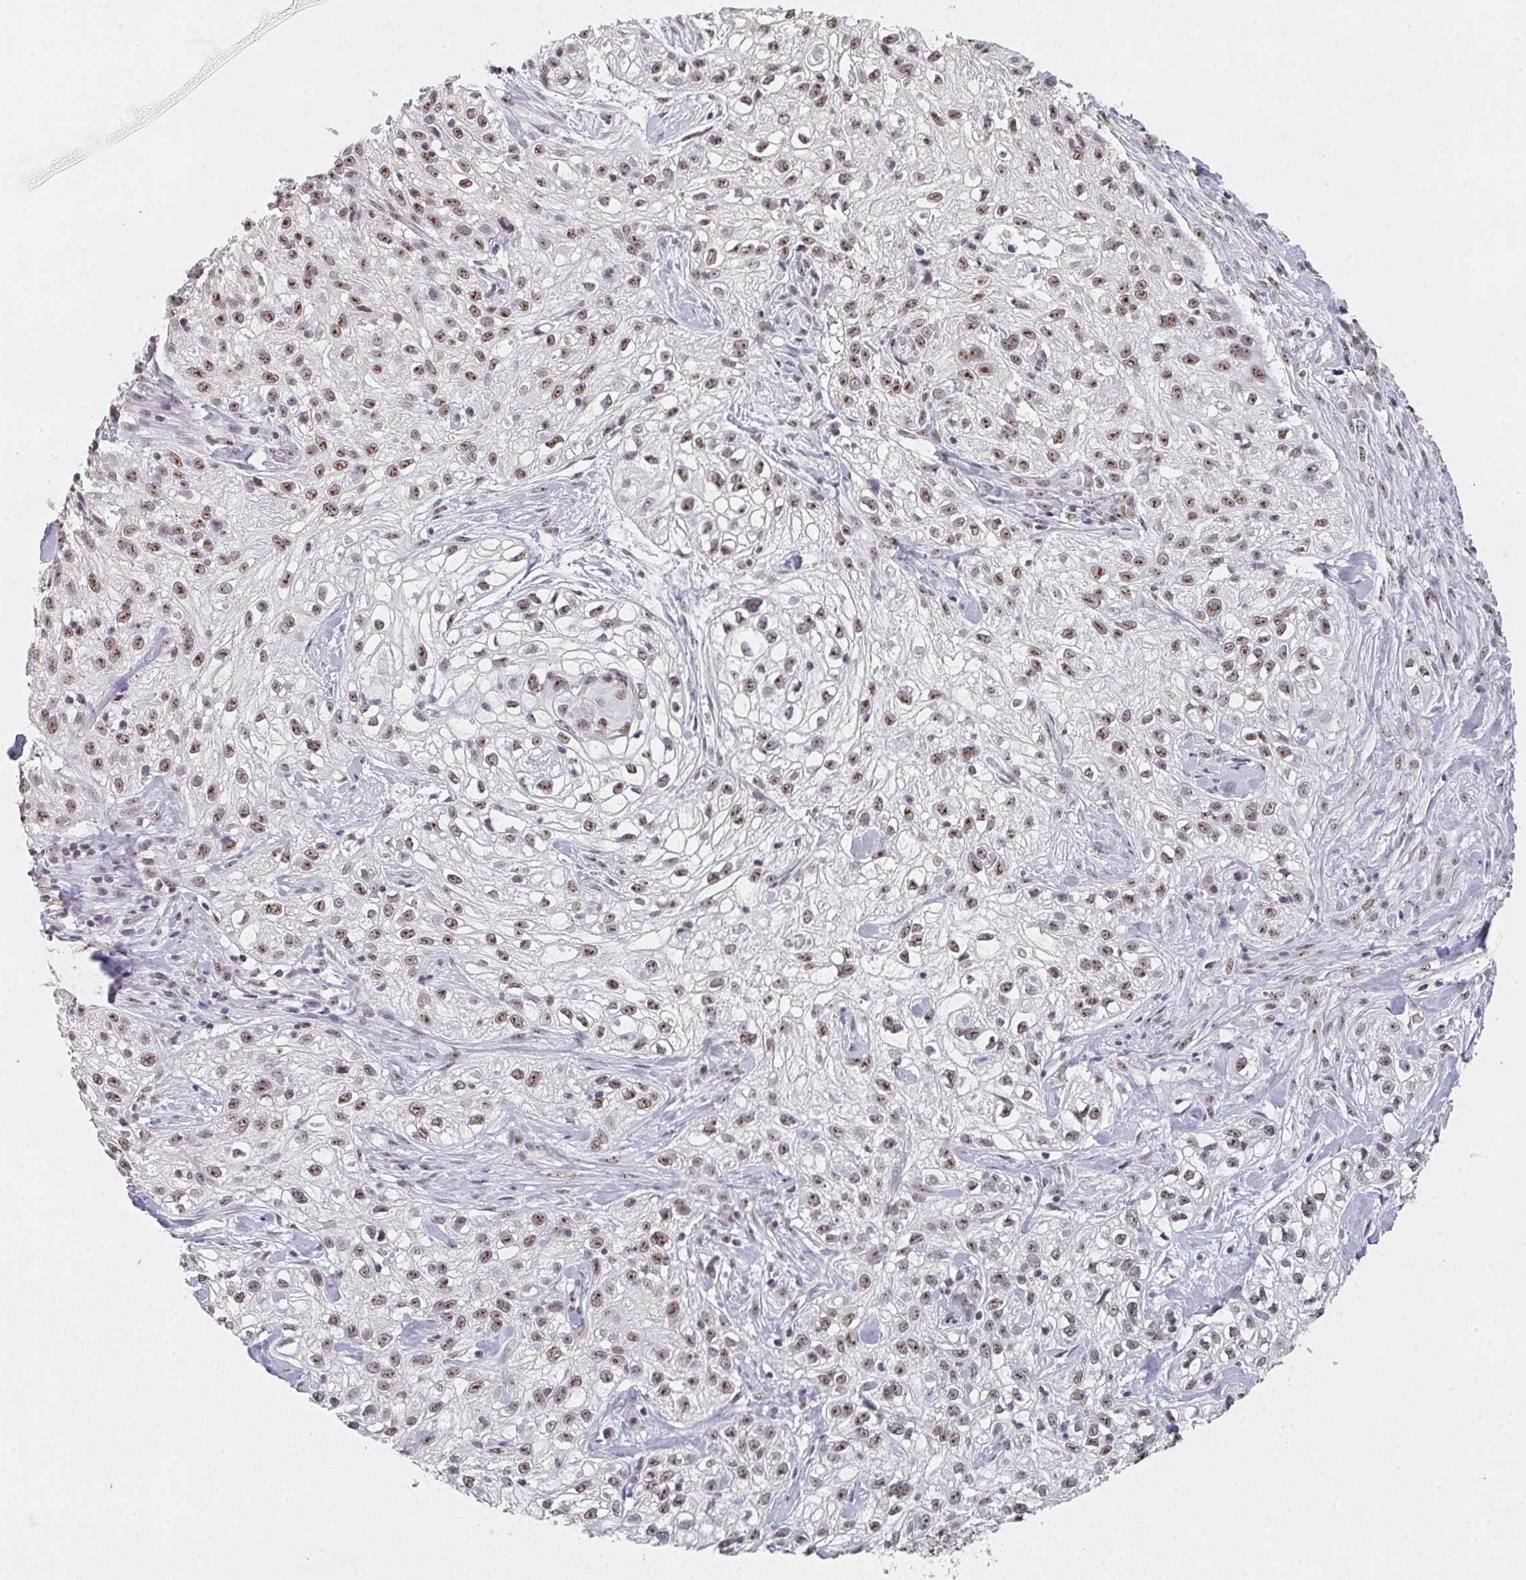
{"staining": {"intensity": "moderate", "quantity": ">75%", "location": "nuclear"}, "tissue": "skin cancer", "cell_type": "Tumor cells", "image_type": "cancer", "snomed": [{"axis": "morphology", "description": "Squamous cell carcinoma, NOS"}, {"axis": "topography", "description": "Skin"}], "caption": "Skin squamous cell carcinoma tissue demonstrates moderate nuclear expression in about >75% of tumor cells, visualized by immunohistochemistry.", "gene": "DKC1", "patient": {"sex": "male", "age": 82}}